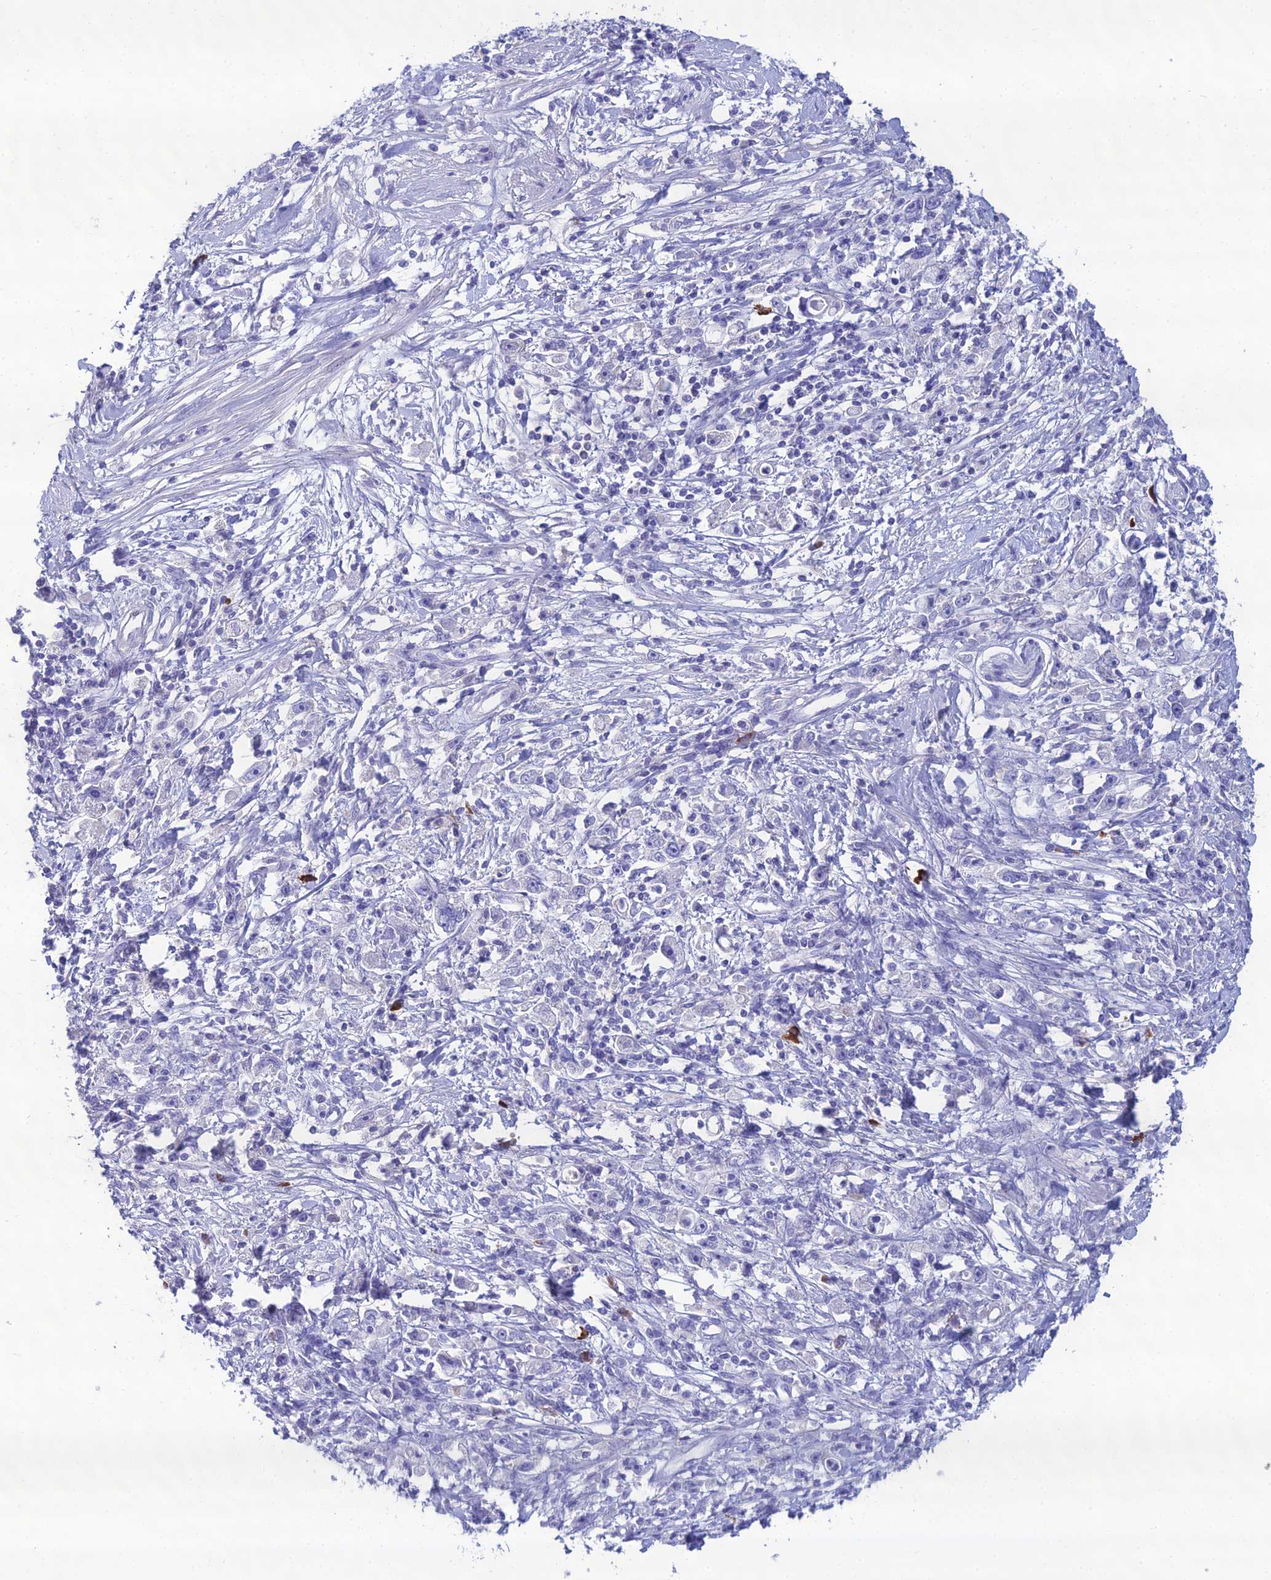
{"staining": {"intensity": "negative", "quantity": "none", "location": "none"}, "tissue": "stomach cancer", "cell_type": "Tumor cells", "image_type": "cancer", "snomed": [{"axis": "morphology", "description": "Adenocarcinoma, NOS"}, {"axis": "topography", "description": "Stomach"}], "caption": "Immunohistochemical staining of adenocarcinoma (stomach) exhibits no significant staining in tumor cells.", "gene": "CRB2", "patient": {"sex": "female", "age": 59}}